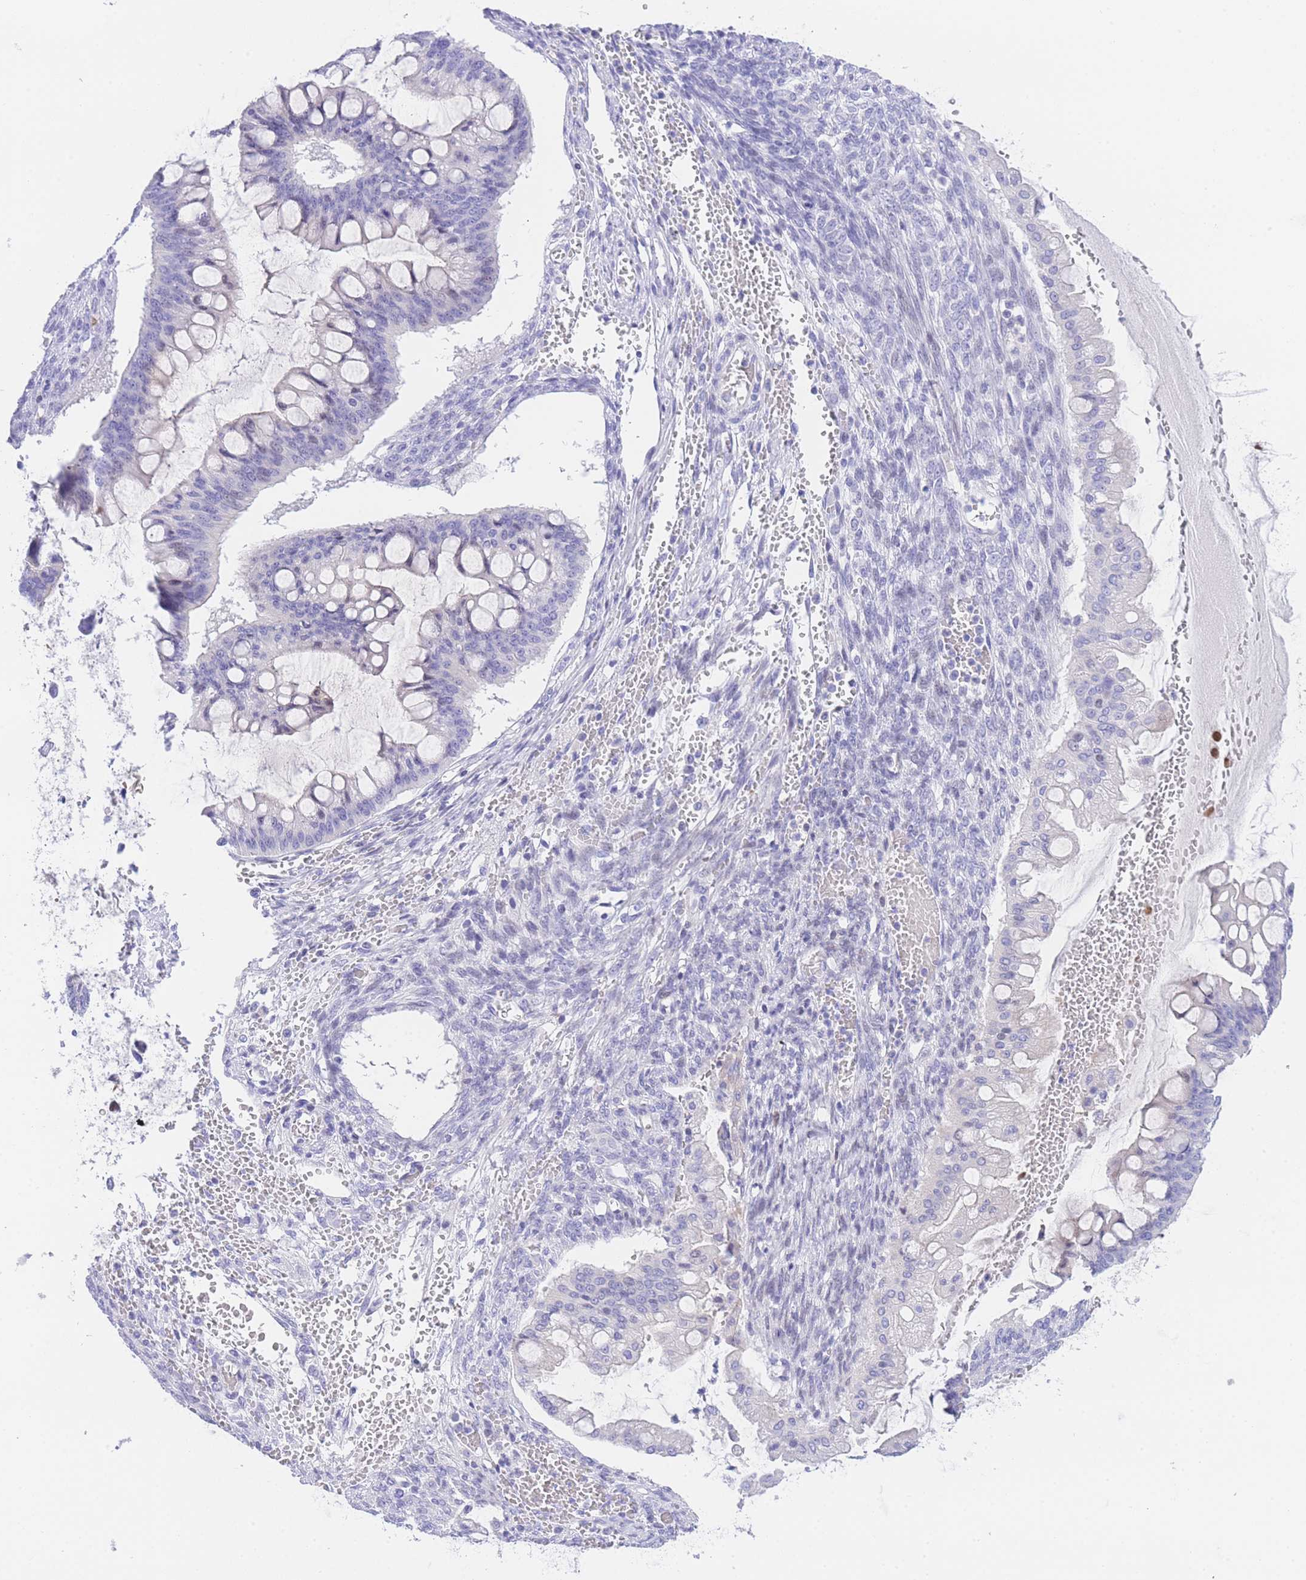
{"staining": {"intensity": "negative", "quantity": "none", "location": "none"}, "tissue": "ovarian cancer", "cell_type": "Tumor cells", "image_type": "cancer", "snomed": [{"axis": "morphology", "description": "Cystadenocarcinoma, mucinous, NOS"}, {"axis": "topography", "description": "Ovary"}], "caption": "The histopathology image exhibits no significant positivity in tumor cells of ovarian mucinous cystadenocarcinoma.", "gene": "TIFAB", "patient": {"sex": "female", "age": 73}}